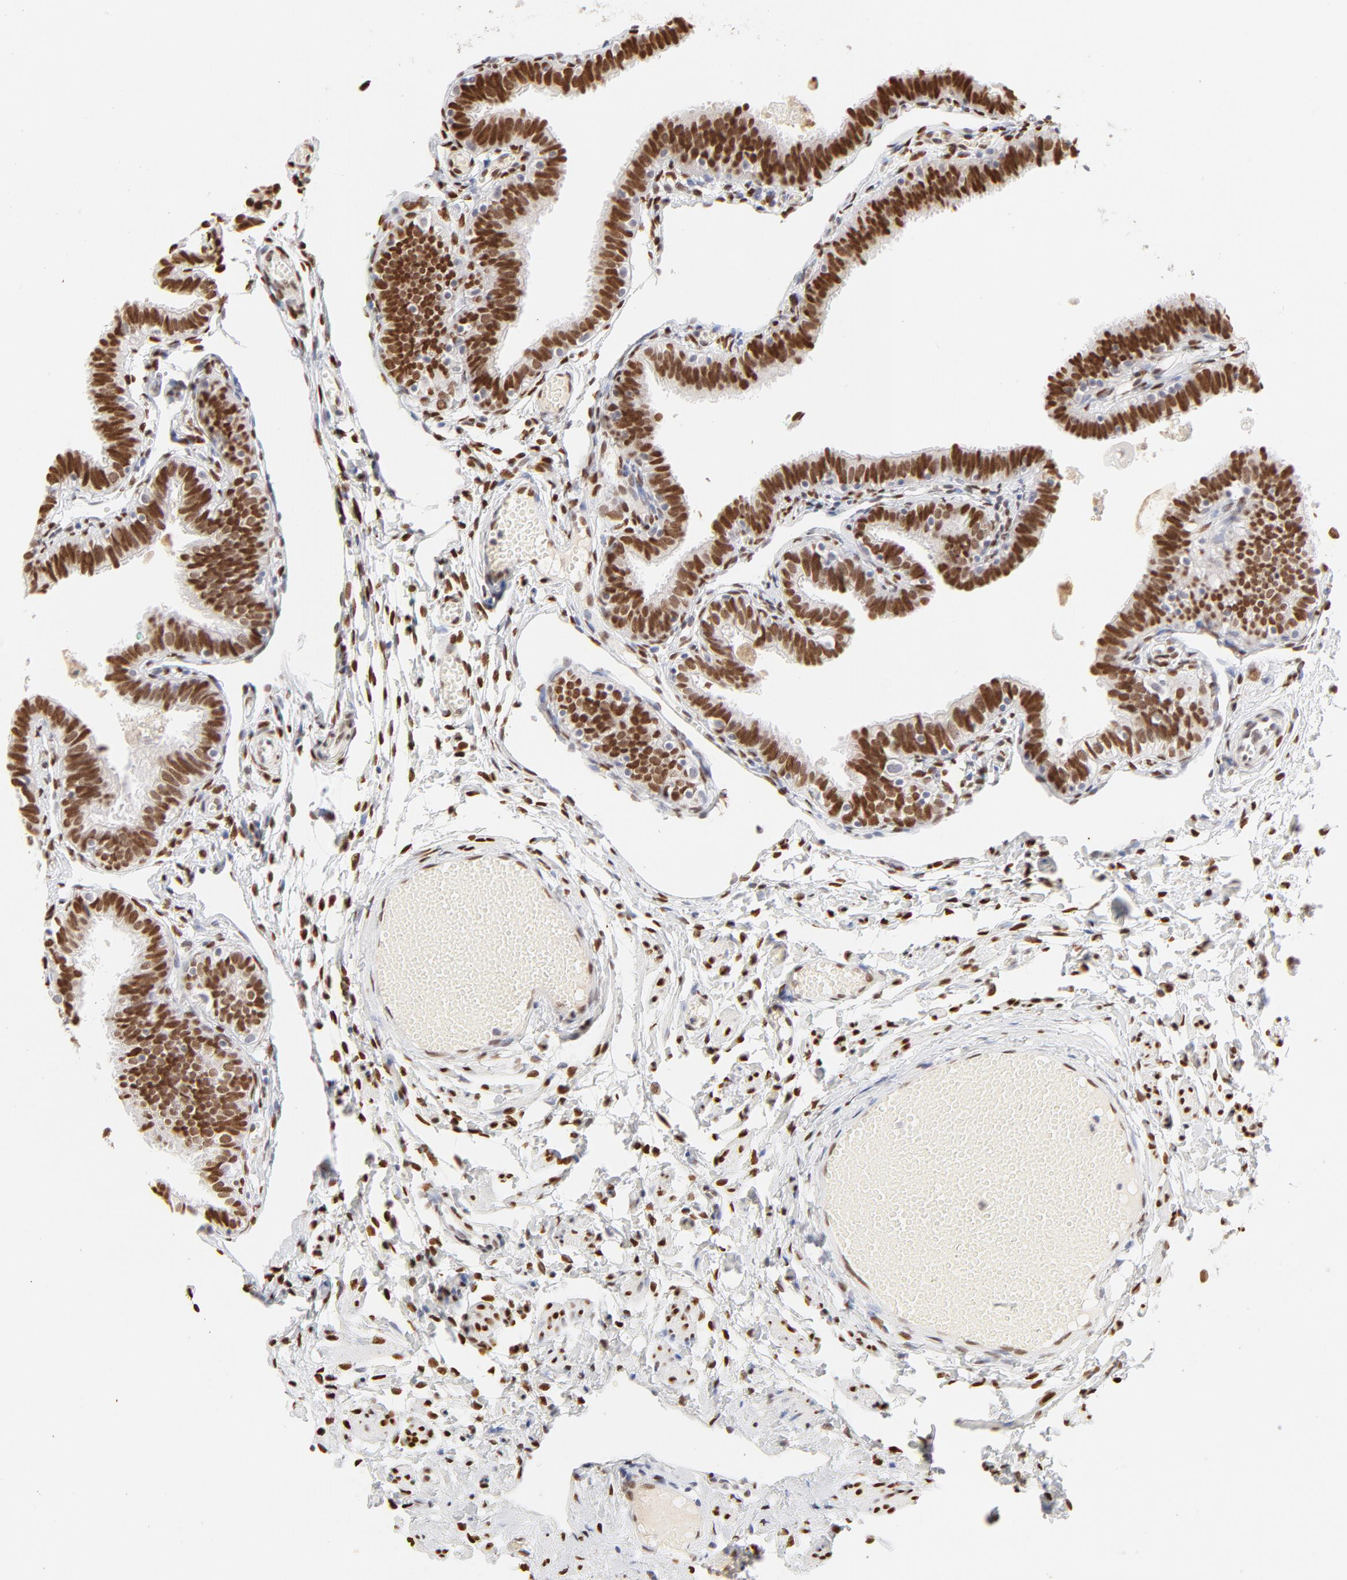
{"staining": {"intensity": "strong", "quantity": ">75%", "location": "nuclear"}, "tissue": "fallopian tube", "cell_type": "Glandular cells", "image_type": "normal", "snomed": [{"axis": "morphology", "description": "Normal tissue, NOS"}, {"axis": "topography", "description": "Fallopian tube"}], "caption": "Immunohistochemical staining of unremarkable human fallopian tube exhibits >75% levels of strong nuclear protein positivity in approximately >75% of glandular cells.", "gene": "PBX1", "patient": {"sex": "female", "age": 46}}